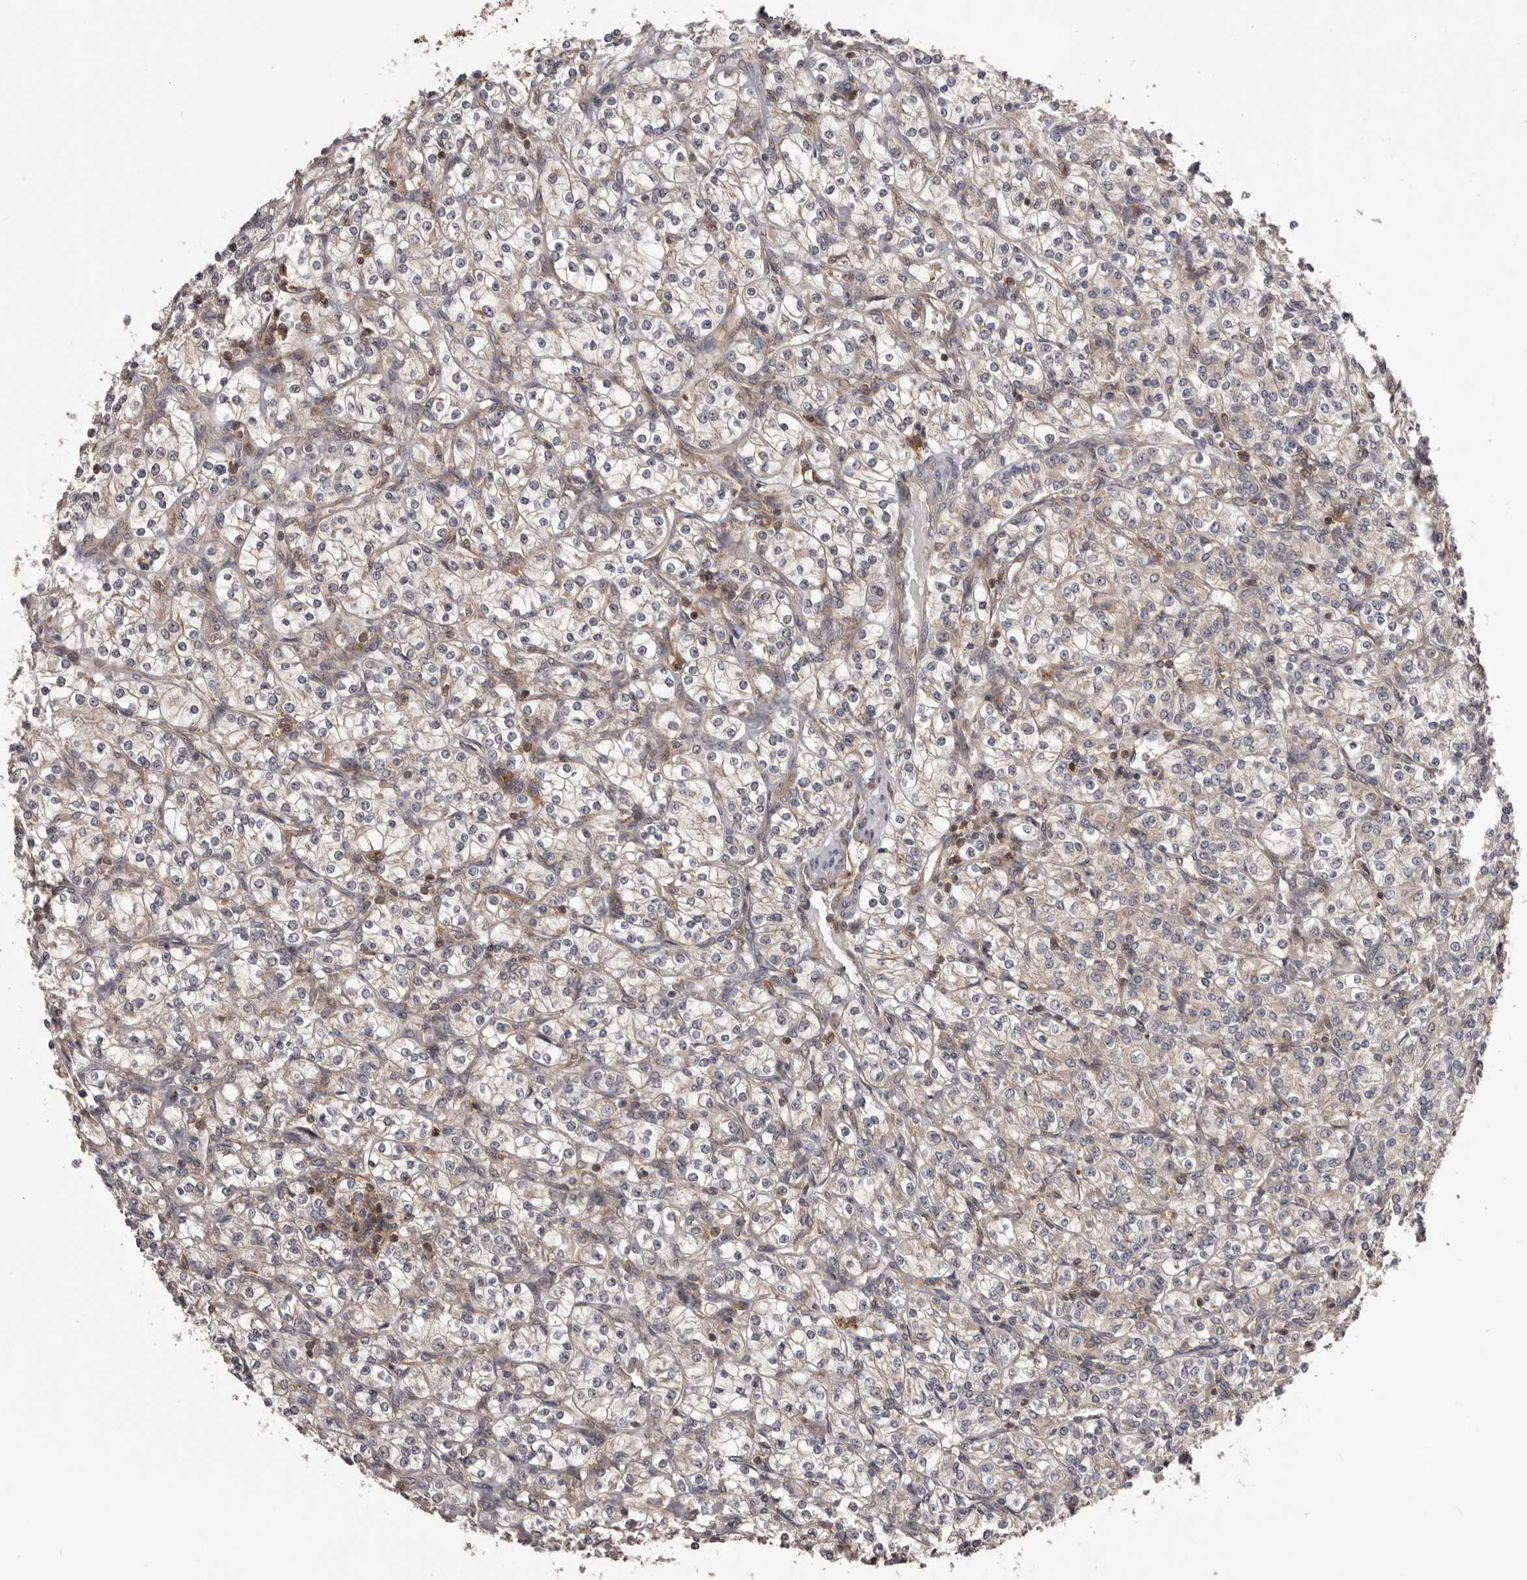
{"staining": {"intensity": "weak", "quantity": "25%-75%", "location": "cytoplasmic/membranous"}, "tissue": "renal cancer", "cell_type": "Tumor cells", "image_type": "cancer", "snomed": [{"axis": "morphology", "description": "Adenocarcinoma, NOS"}, {"axis": "topography", "description": "Kidney"}], "caption": "Renal adenocarcinoma tissue displays weak cytoplasmic/membranous expression in about 25%-75% of tumor cells, visualized by immunohistochemistry.", "gene": "HBS1L", "patient": {"sex": "male", "age": 77}}